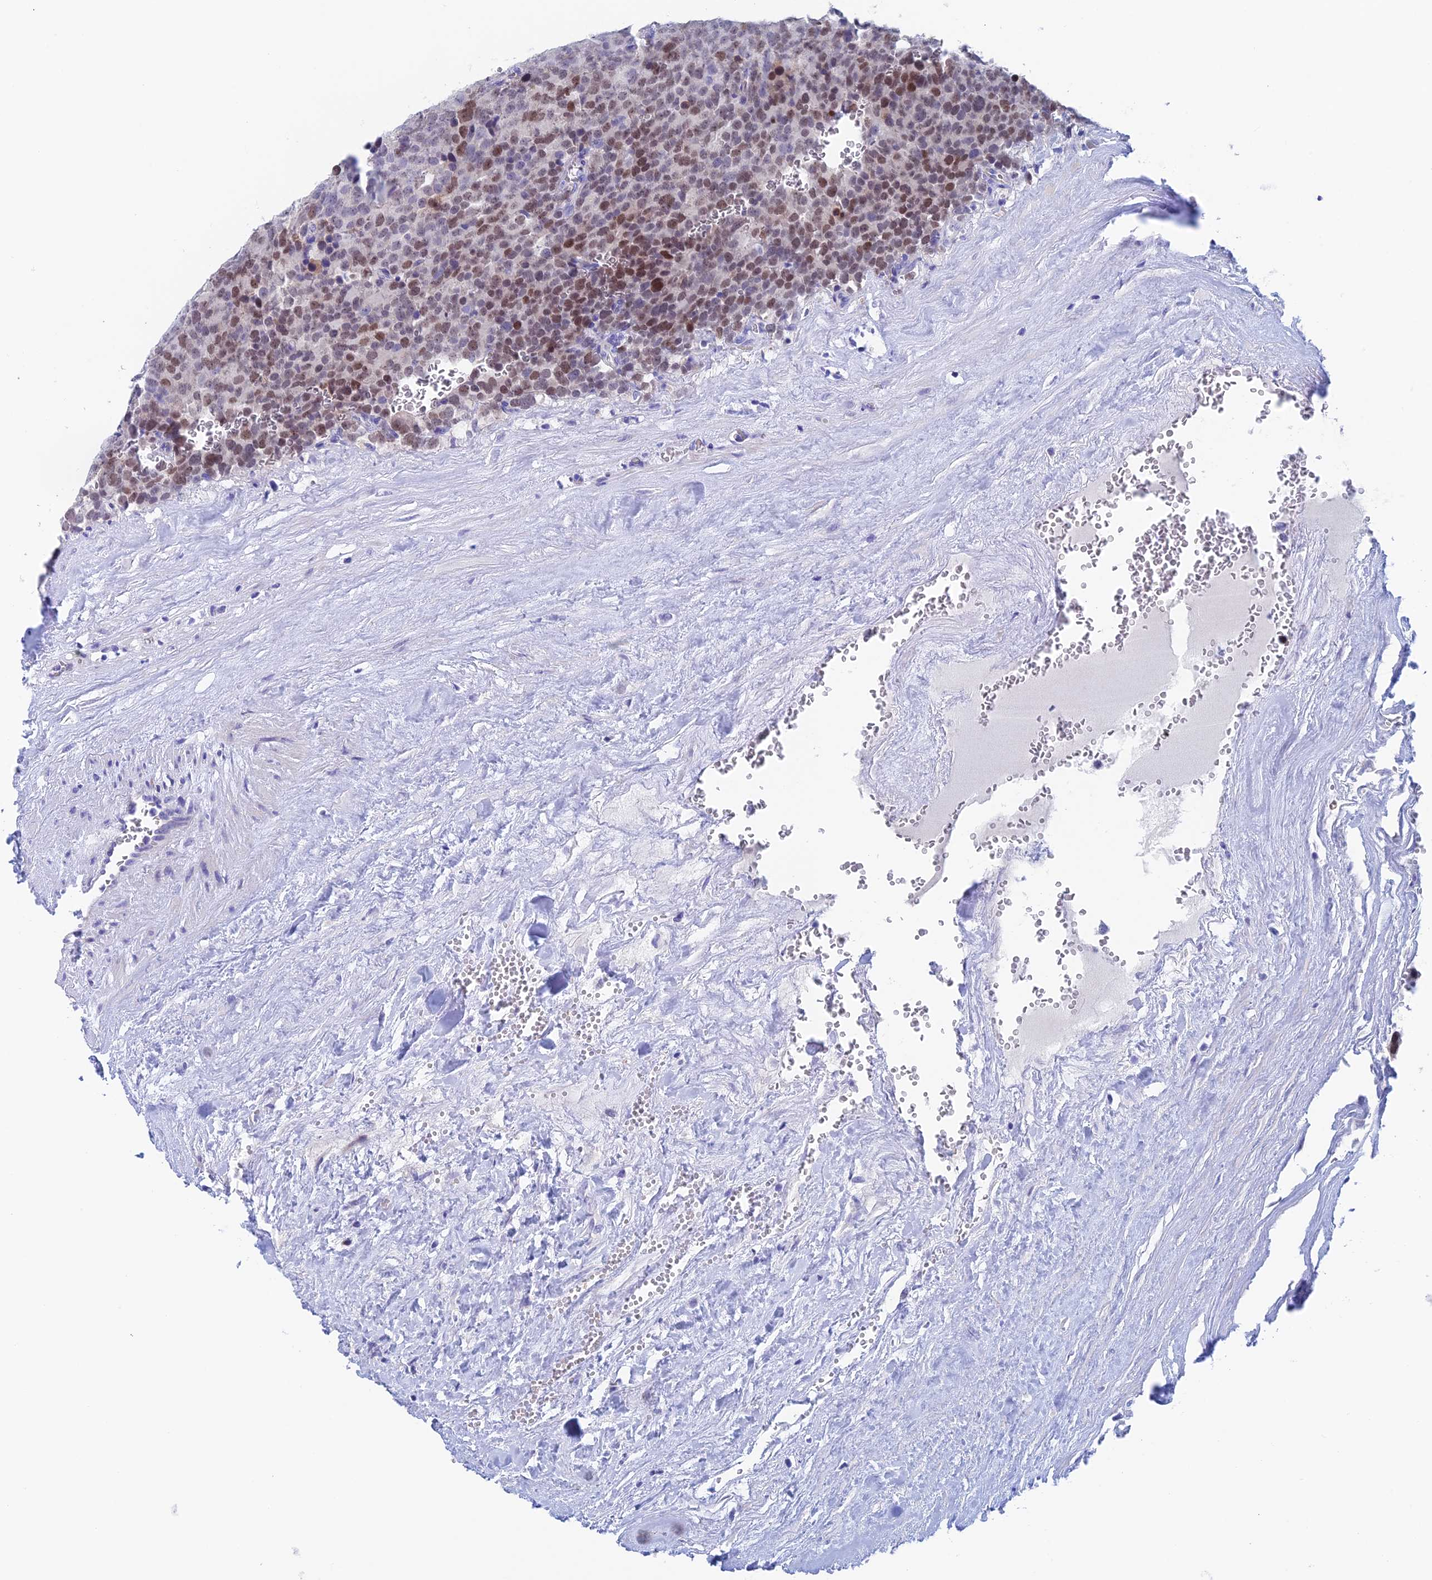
{"staining": {"intensity": "moderate", "quantity": ">75%", "location": "nuclear"}, "tissue": "testis cancer", "cell_type": "Tumor cells", "image_type": "cancer", "snomed": [{"axis": "morphology", "description": "Seminoma, NOS"}, {"axis": "topography", "description": "Testis"}], "caption": "Immunohistochemical staining of testis seminoma demonstrates moderate nuclear protein expression in approximately >75% of tumor cells.", "gene": "PSMC3IP", "patient": {"sex": "male", "age": 71}}